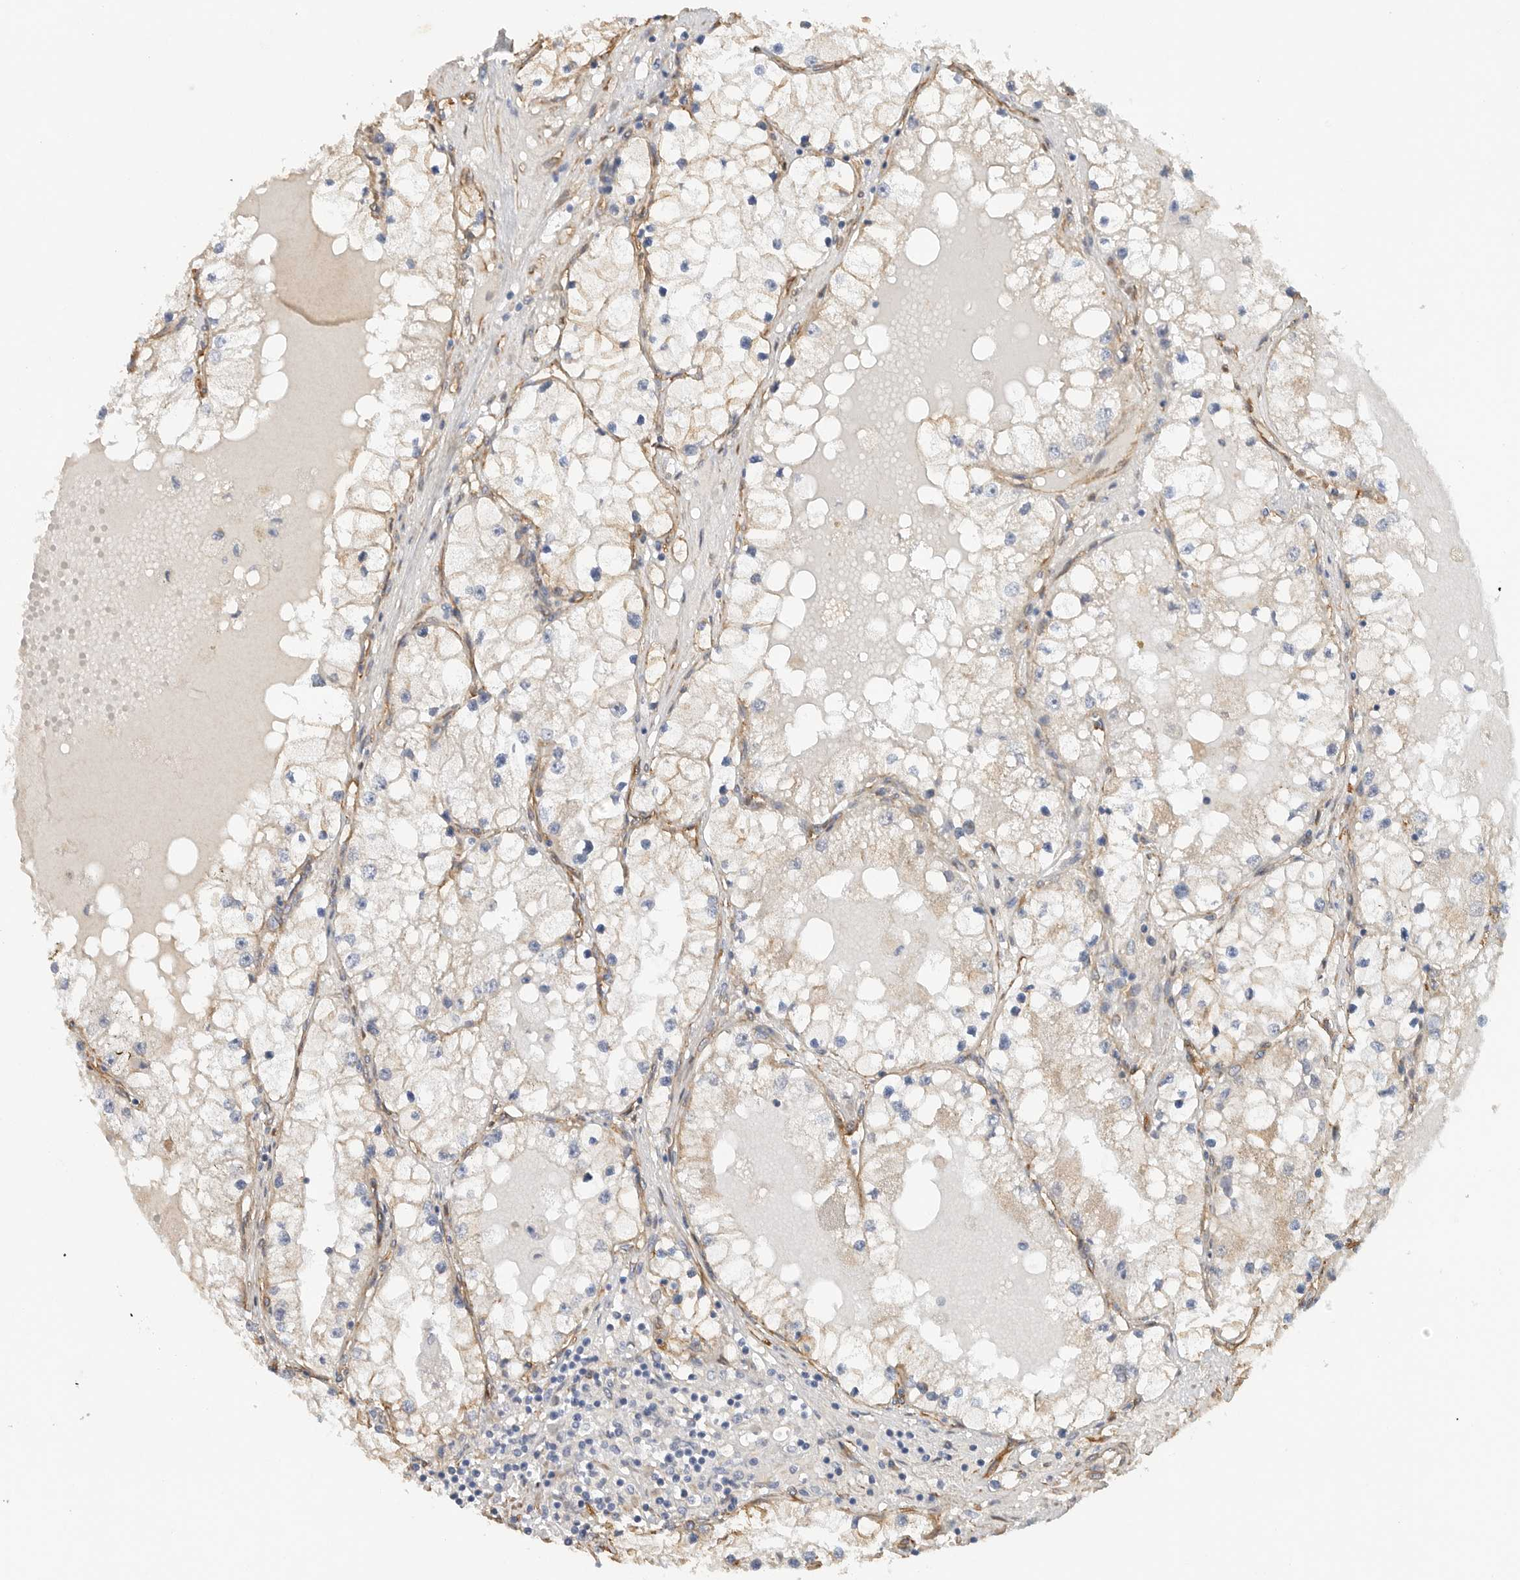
{"staining": {"intensity": "weak", "quantity": "<25%", "location": "cytoplasmic/membranous"}, "tissue": "renal cancer", "cell_type": "Tumor cells", "image_type": "cancer", "snomed": [{"axis": "morphology", "description": "Adenocarcinoma, NOS"}, {"axis": "topography", "description": "Kidney"}], "caption": "The image shows no significant staining in tumor cells of renal adenocarcinoma.", "gene": "JMJD4", "patient": {"sex": "male", "age": 68}}